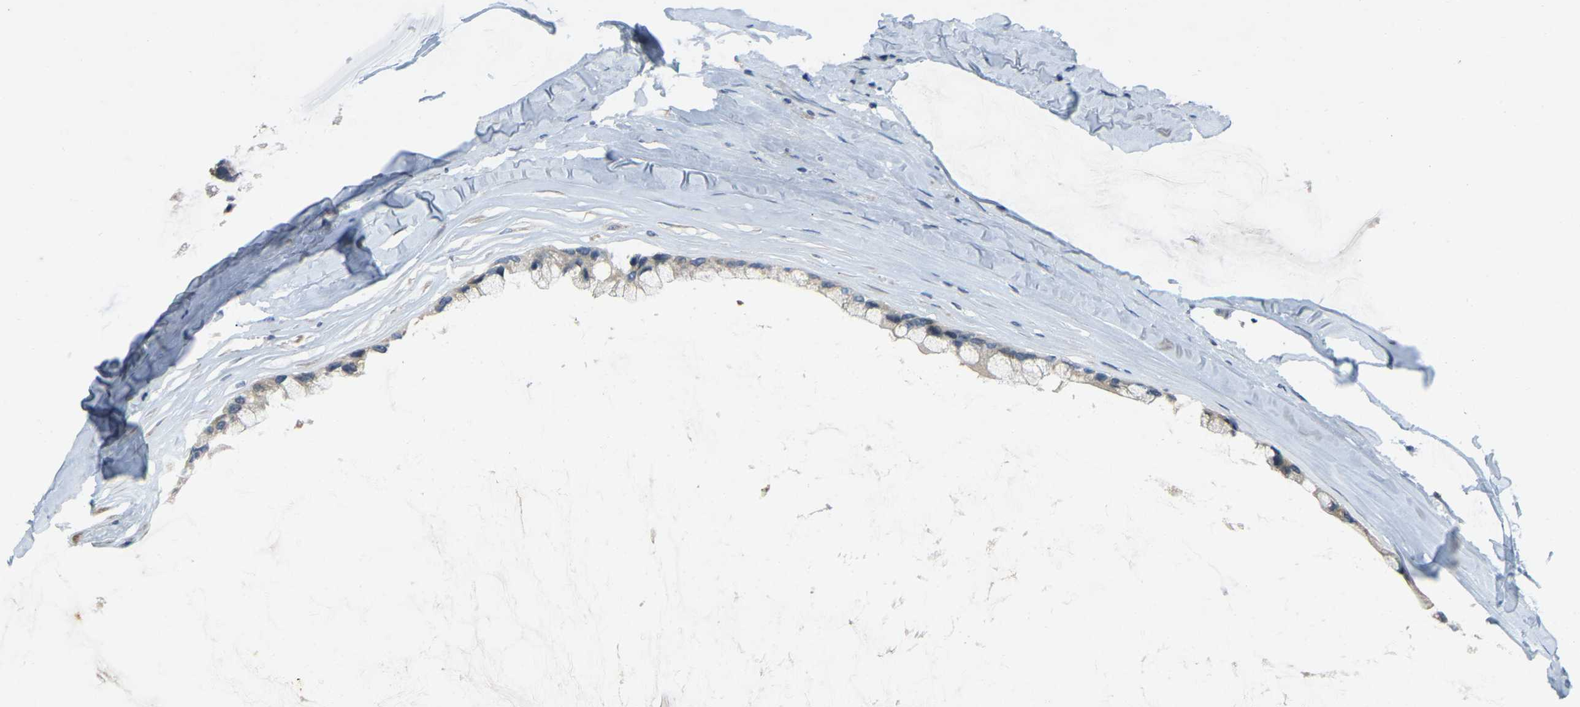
{"staining": {"intensity": "weak", "quantity": "<25%", "location": "cytoplasmic/membranous"}, "tissue": "ovarian cancer", "cell_type": "Tumor cells", "image_type": "cancer", "snomed": [{"axis": "morphology", "description": "Cystadenocarcinoma, mucinous, NOS"}, {"axis": "topography", "description": "Ovary"}], "caption": "Tumor cells are negative for protein expression in human ovarian cancer (mucinous cystadenocarcinoma).", "gene": "PARL", "patient": {"sex": "female", "age": 39}}